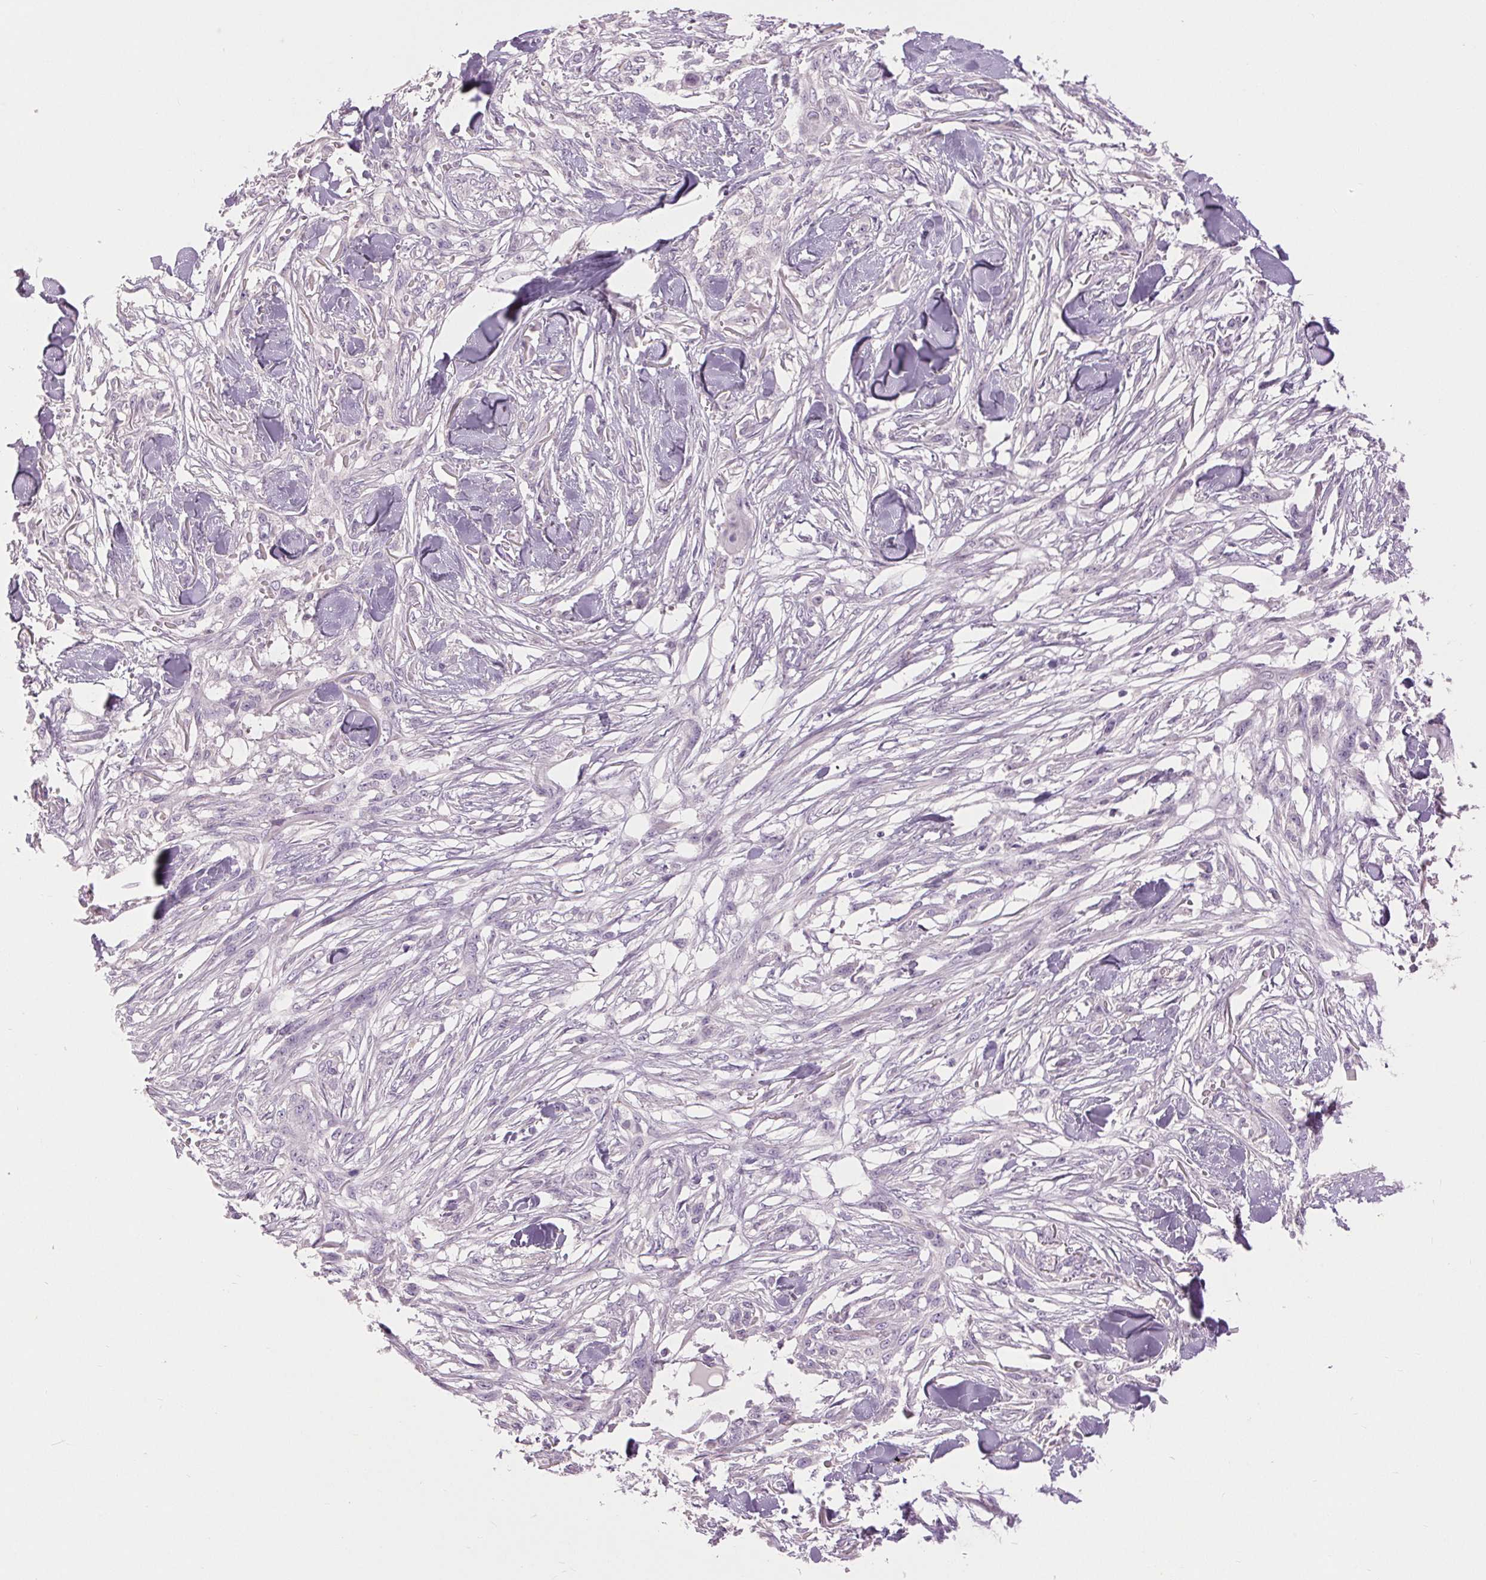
{"staining": {"intensity": "negative", "quantity": "none", "location": "none"}, "tissue": "skin cancer", "cell_type": "Tumor cells", "image_type": "cancer", "snomed": [{"axis": "morphology", "description": "Squamous cell carcinoma, NOS"}, {"axis": "topography", "description": "Skin"}], "caption": "An image of skin squamous cell carcinoma stained for a protein displays no brown staining in tumor cells.", "gene": "FXYD4", "patient": {"sex": "female", "age": 59}}